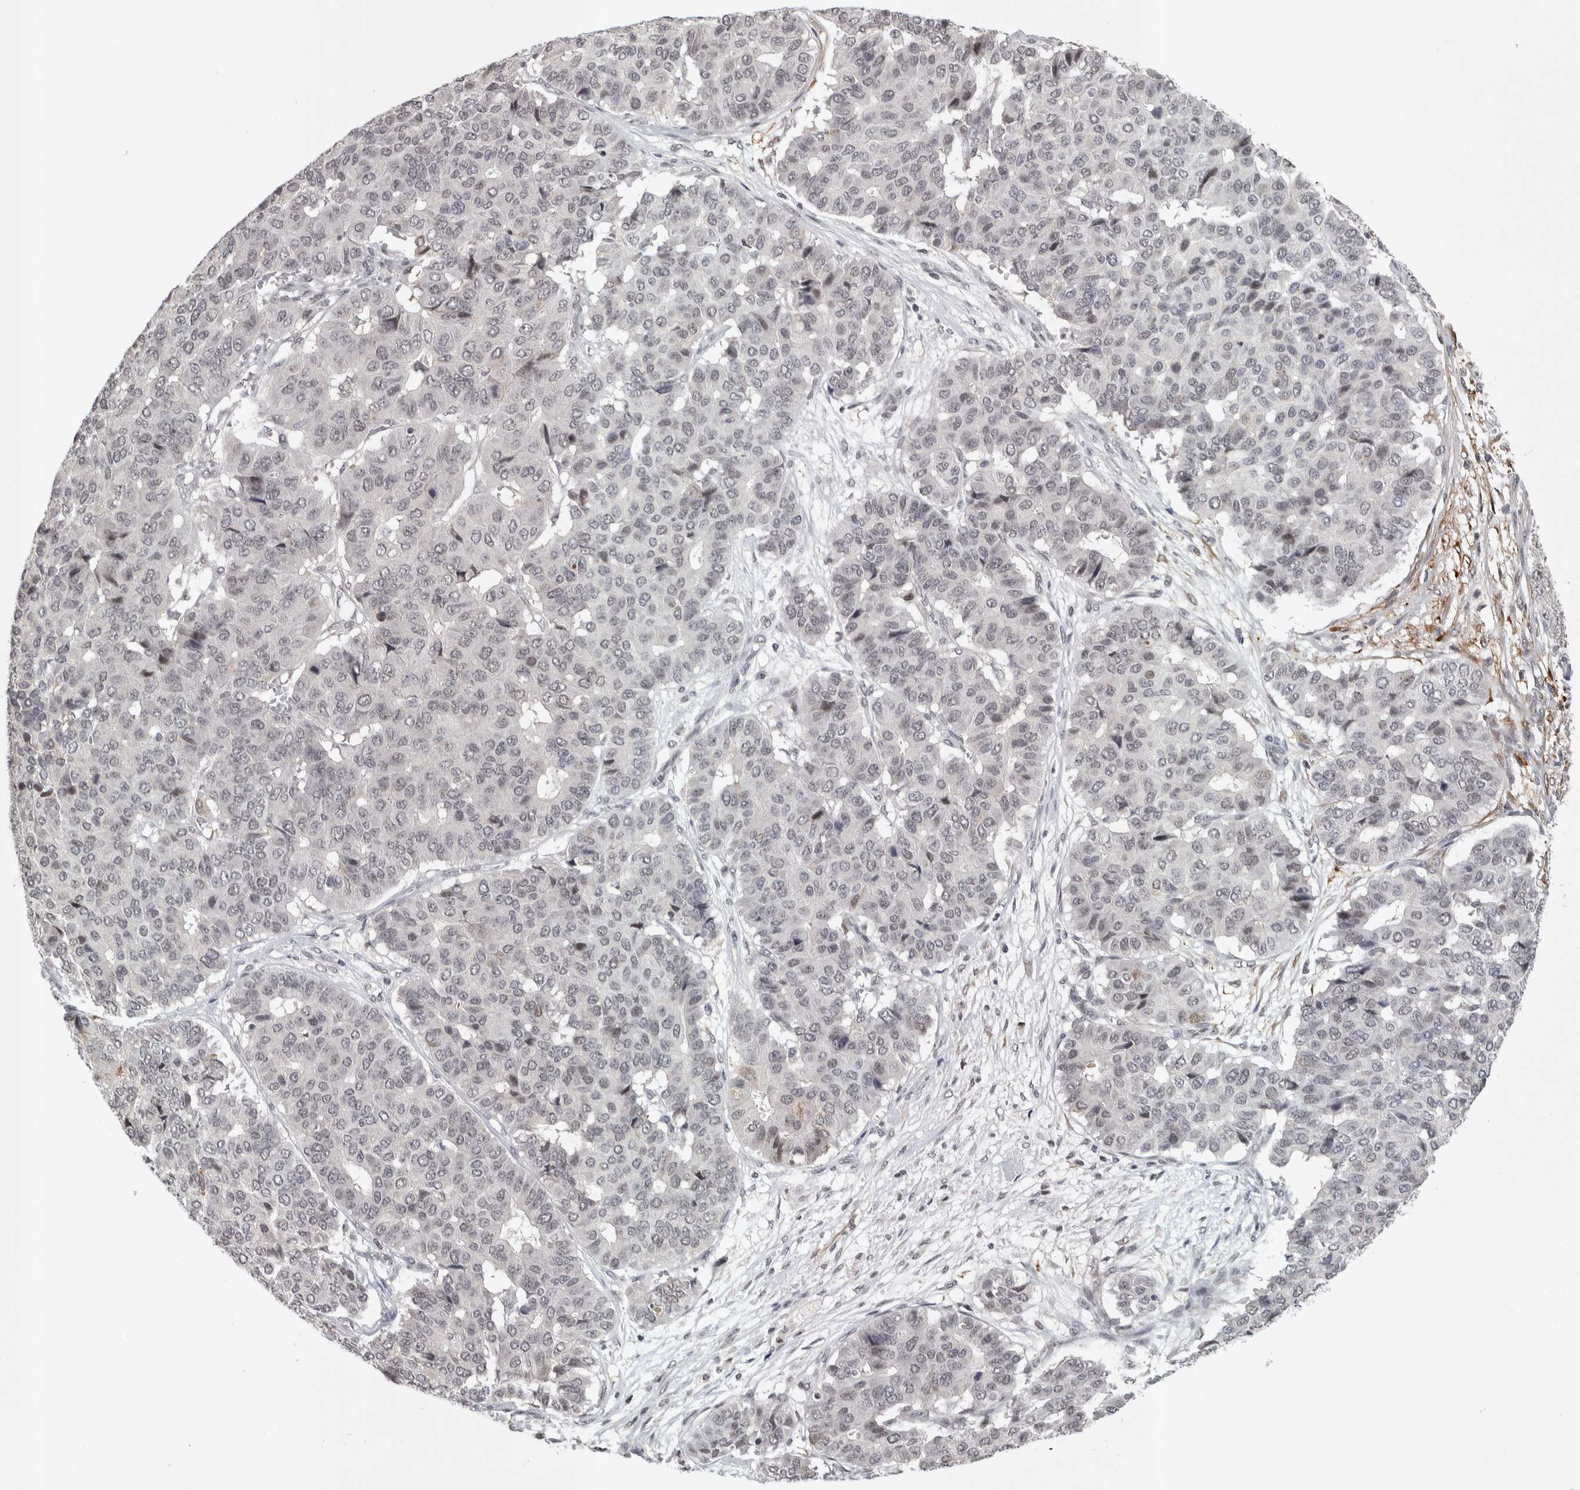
{"staining": {"intensity": "negative", "quantity": "none", "location": "none"}, "tissue": "pancreatic cancer", "cell_type": "Tumor cells", "image_type": "cancer", "snomed": [{"axis": "morphology", "description": "Adenocarcinoma, NOS"}, {"axis": "topography", "description": "Pancreas"}], "caption": "DAB (3,3'-diaminobenzidine) immunohistochemical staining of pancreatic adenocarcinoma displays no significant positivity in tumor cells.", "gene": "ZSCAN21", "patient": {"sex": "male", "age": 50}}